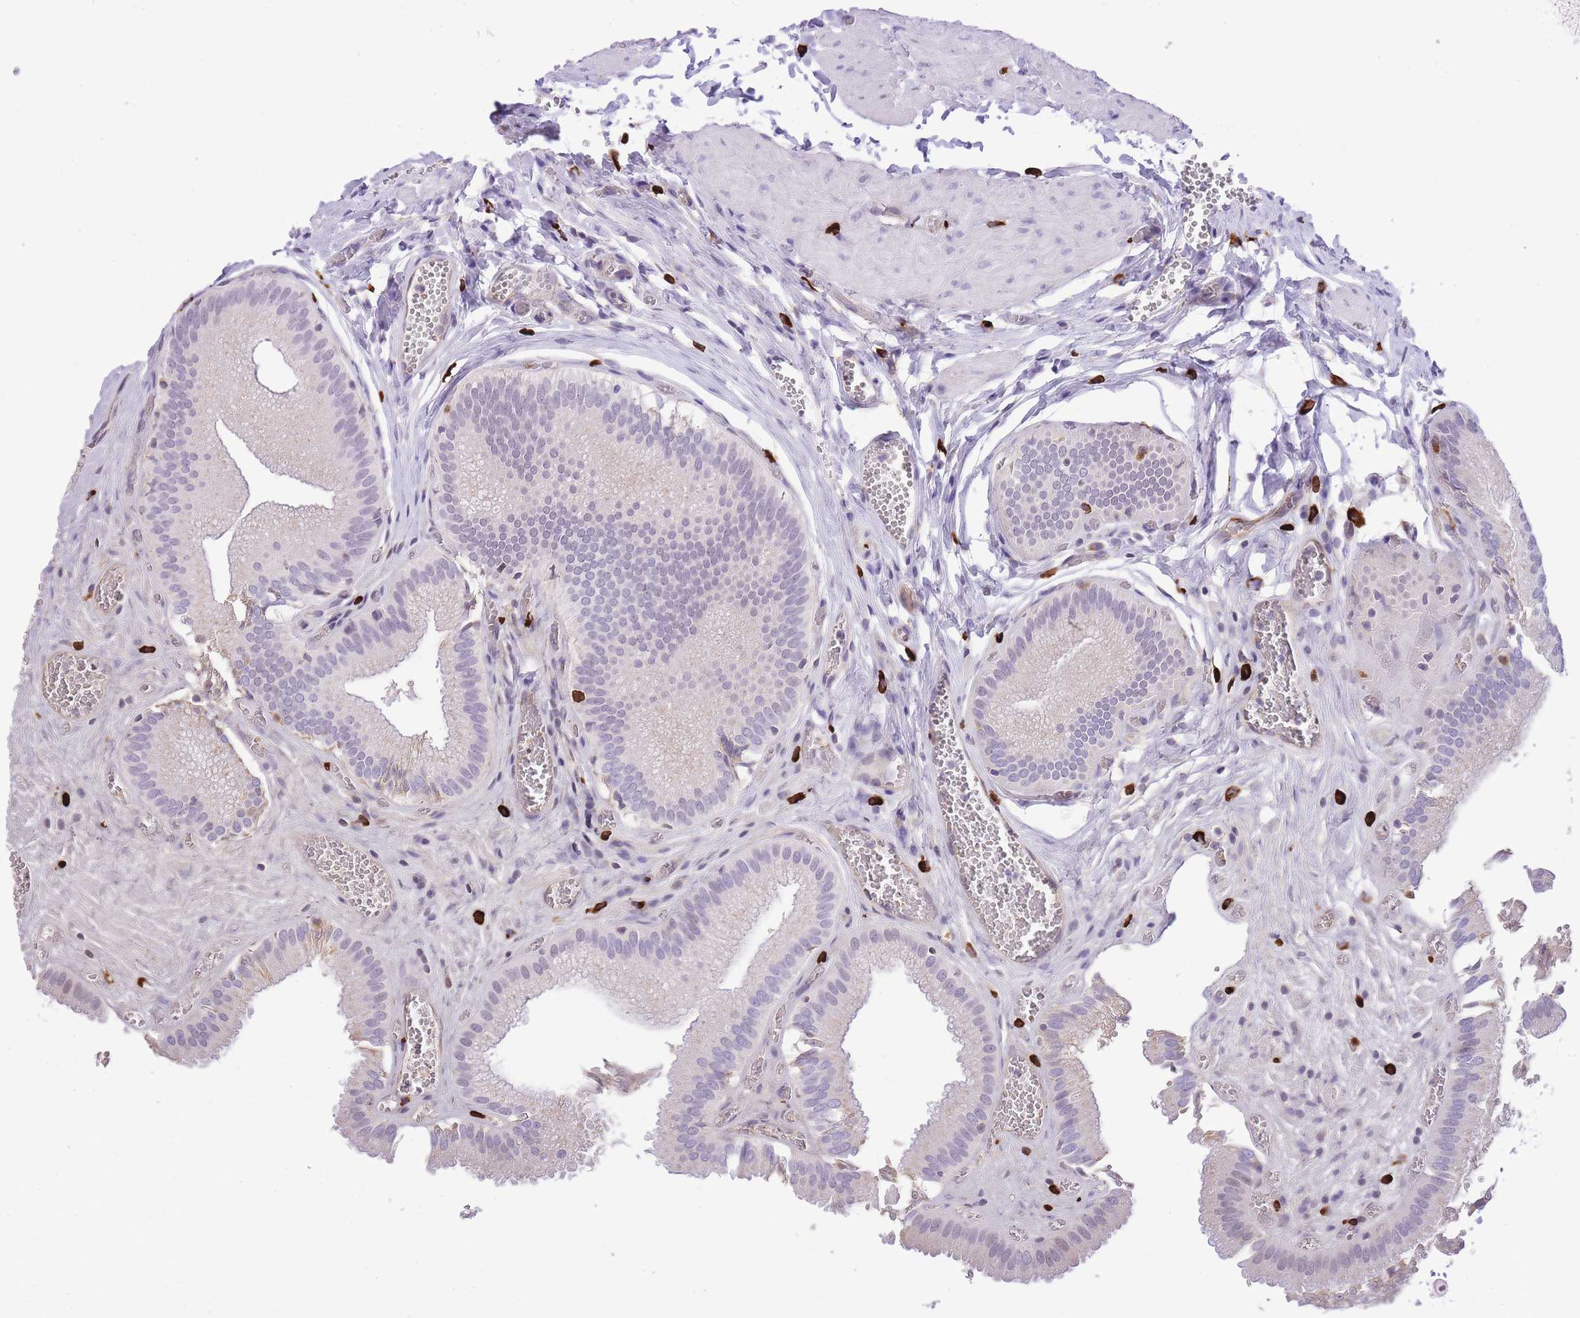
{"staining": {"intensity": "weak", "quantity": "25%-75%", "location": "cytoplasmic/membranous"}, "tissue": "gallbladder", "cell_type": "Glandular cells", "image_type": "normal", "snomed": [{"axis": "morphology", "description": "Normal tissue, NOS"}, {"axis": "topography", "description": "Gallbladder"}, {"axis": "topography", "description": "Peripheral nerve tissue"}], "caption": "Glandular cells display low levels of weak cytoplasmic/membranous staining in approximately 25%-75% of cells in benign human gallbladder. (DAB (3,3'-diaminobenzidine) = brown stain, brightfield microscopy at high magnification).", "gene": "MEIOSIN", "patient": {"sex": "male", "age": 17}}